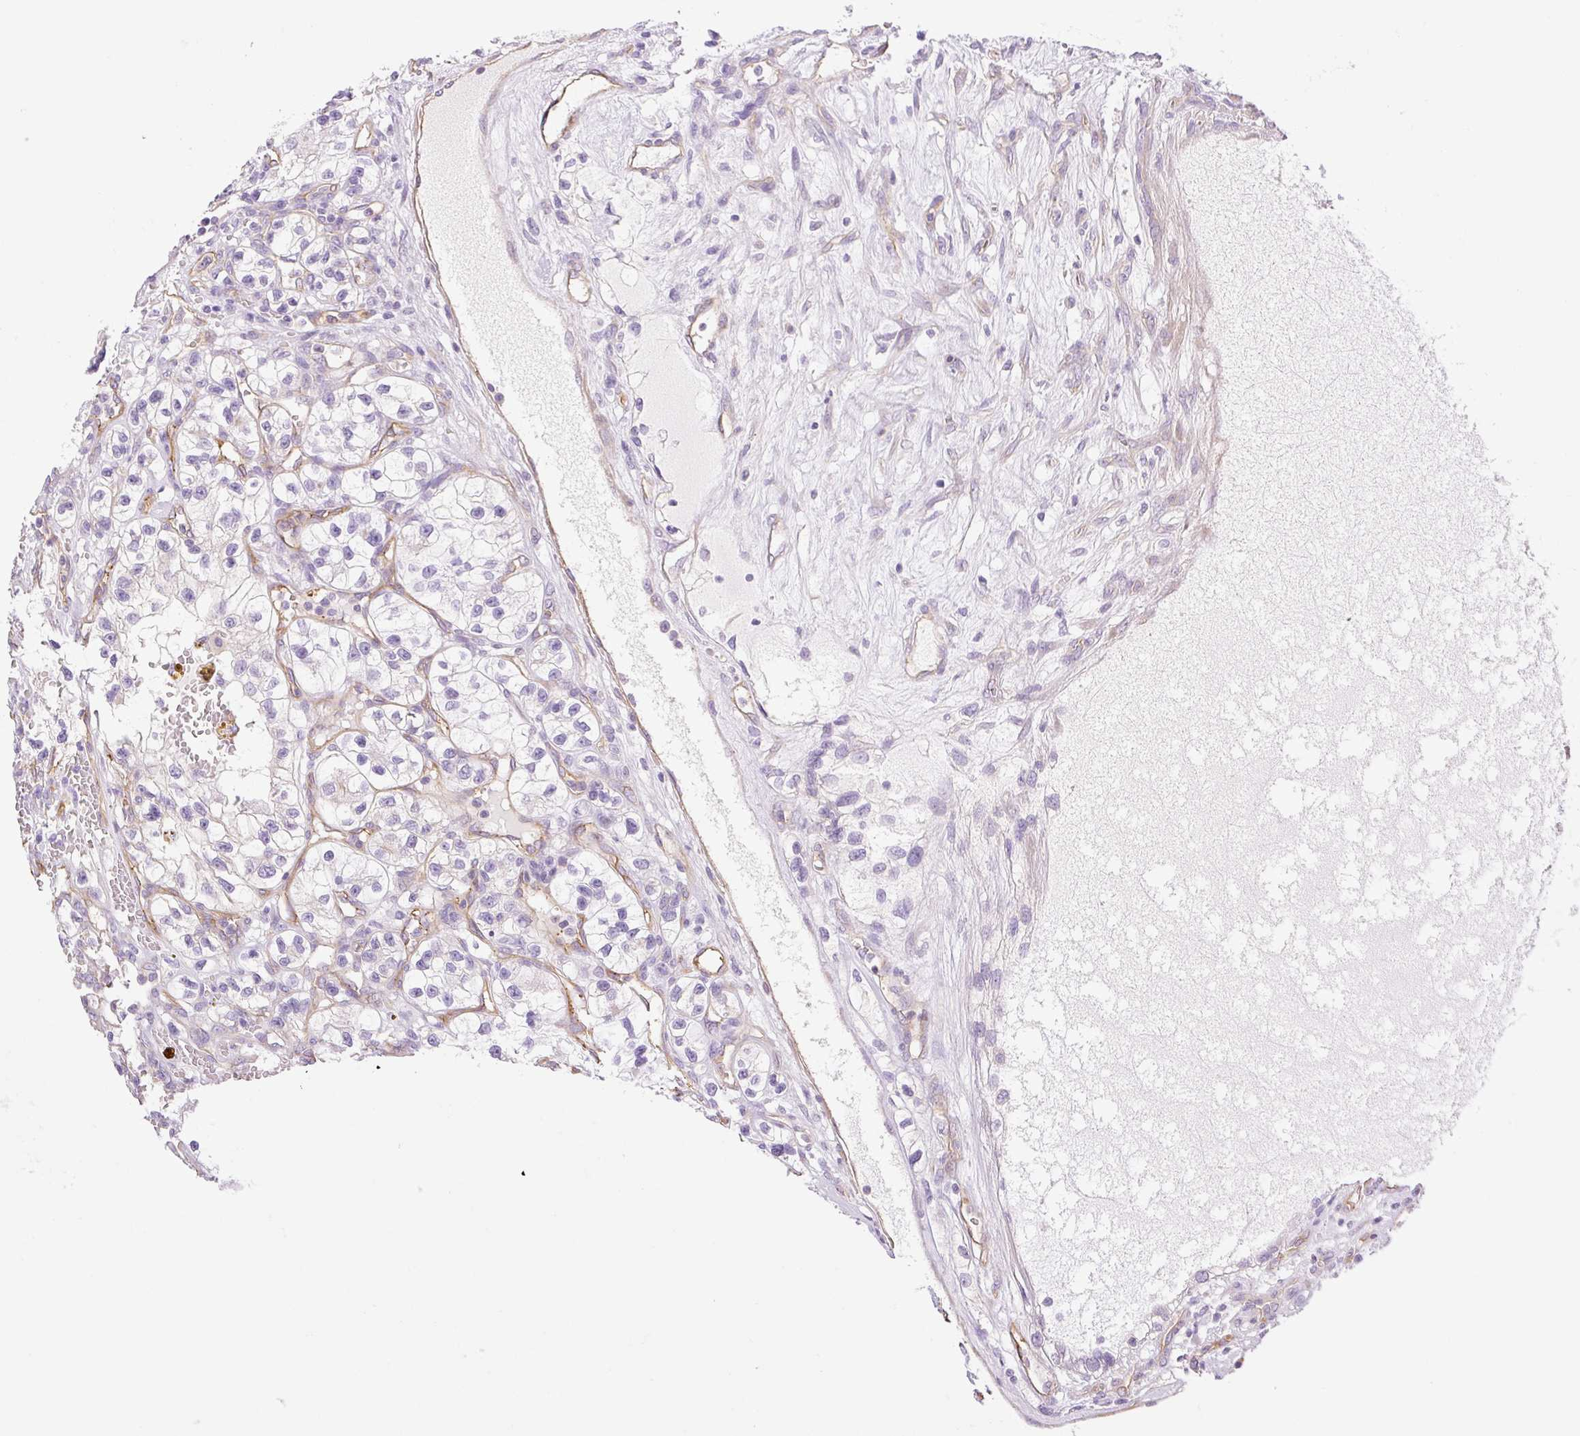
{"staining": {"intensity": "negative", "quantity": "none", "location": "none"}, "tissue": "renal cancer", "cell_type": "Tumor cells", "image_type": "cancer", "snomed": [{"axis": "morphology", "description": "Adenocarcinoma, NOS"}, {"axis": "topography", "description": "Kidney"}], "caption": "IHC photomicrograph of renal adenocarcinoma stained for a protein (brown), which displays no expression in tumor cells.", "gene": "EHD3", "patient": {"sex": "female", "age": 57}}